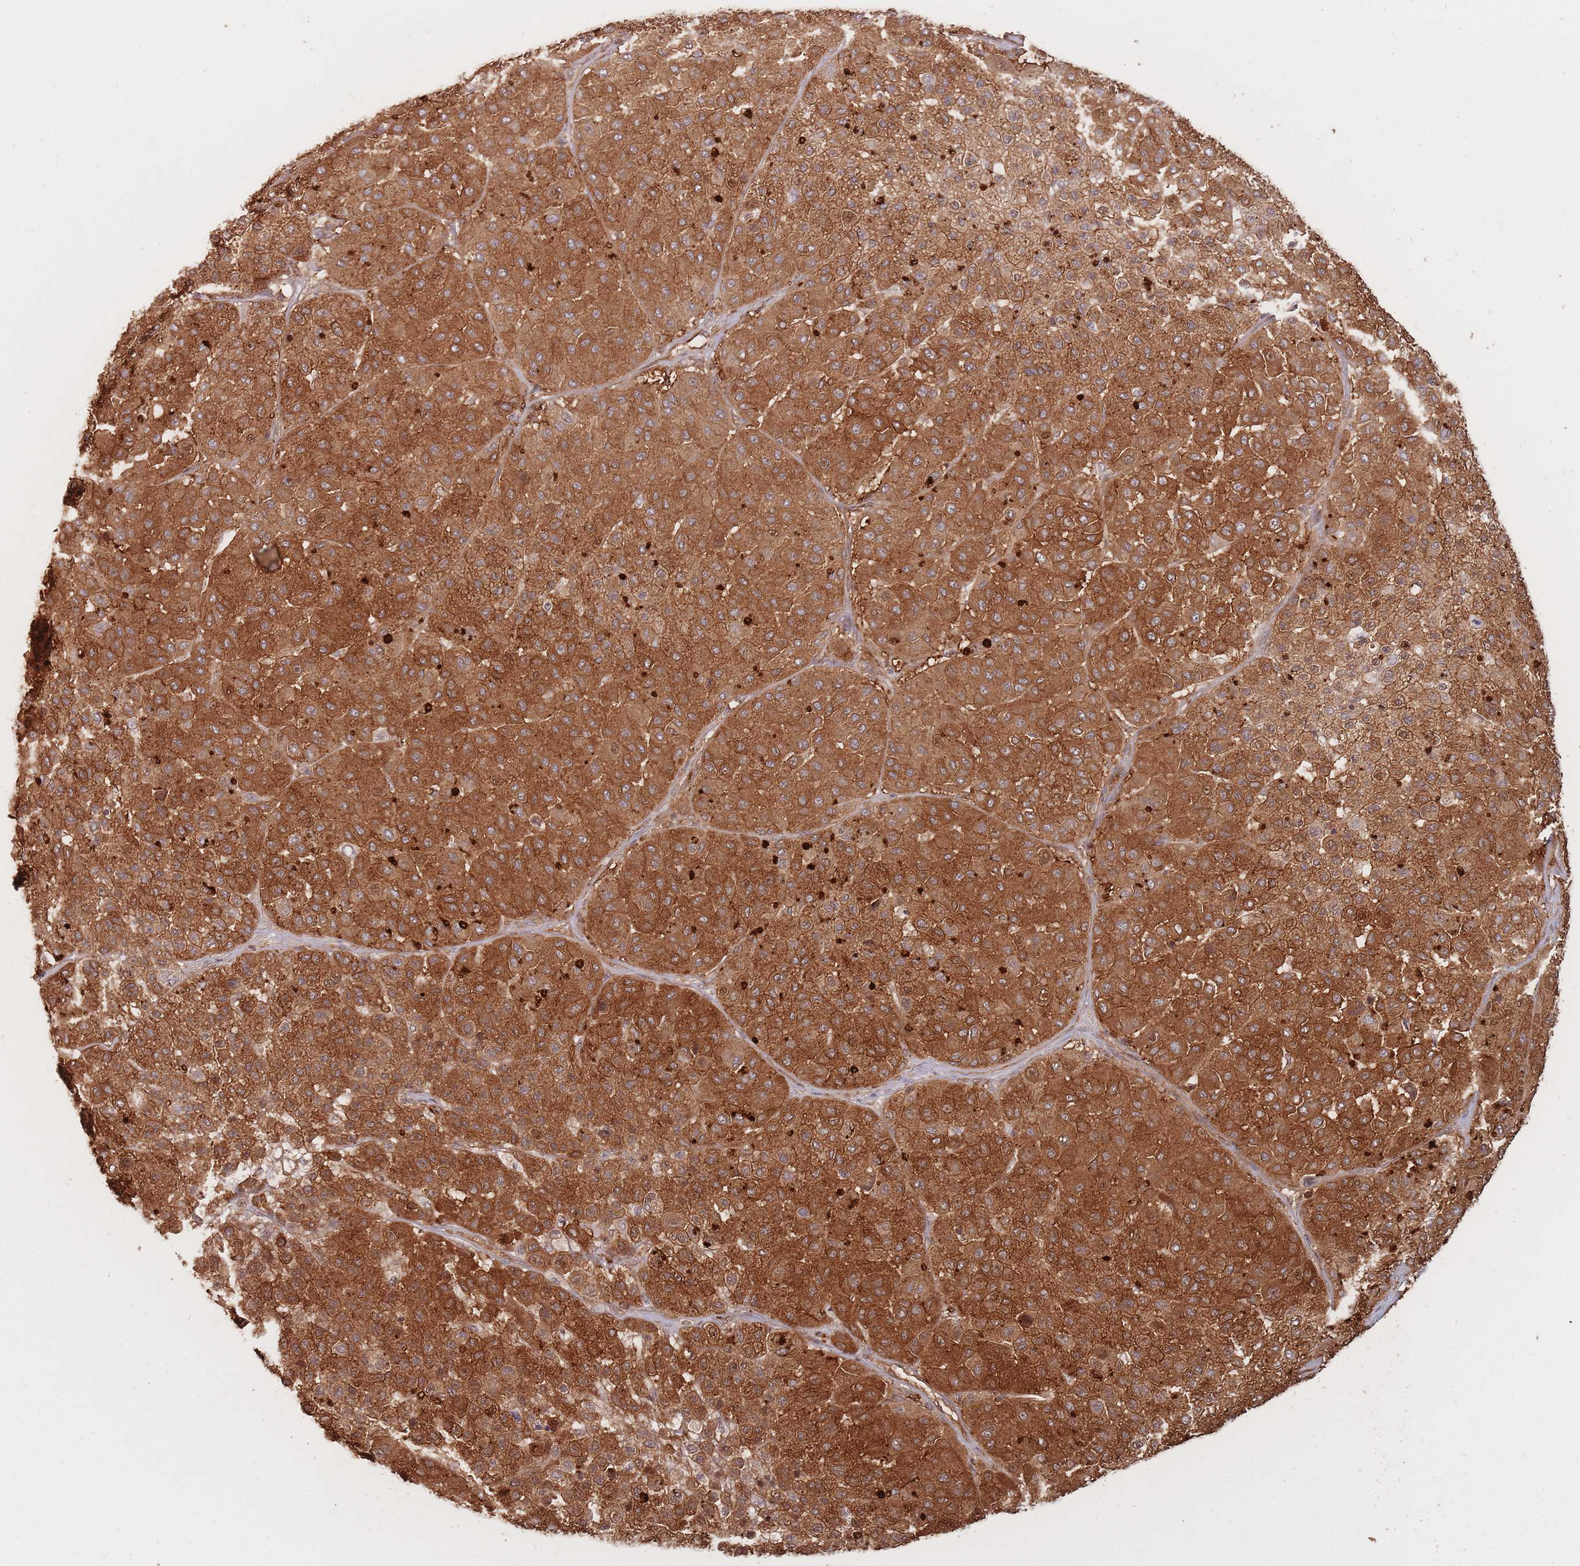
{"staining": {"intensity": "strong", "quantity": ">75%", "location": "cytoplasmic/membranous"}, "tissue": "melanoma", "cell_type": "Tumor cells", "image_type": "cancer", "snomed": [{"axis": "morphology", "description": "Malignant melanoma, Metastatic site"}, {"axis": "topography", "description": "Smooth muscle"}], "caption": "High-magnification brightfield microscopy of melanoma stained with DAB (3,3'-diaminobenzidine) (brown) and counterstained with hematoxylin (blue). tumor cells exhibit strong cytoplasmic/membranous expression is appreciated in approximately>75% of cells. (DAB = brown stain, brightfield microscopy at high magnification).", "gene": "PLS3", "patient": {"sex": "male", "age": 41}}